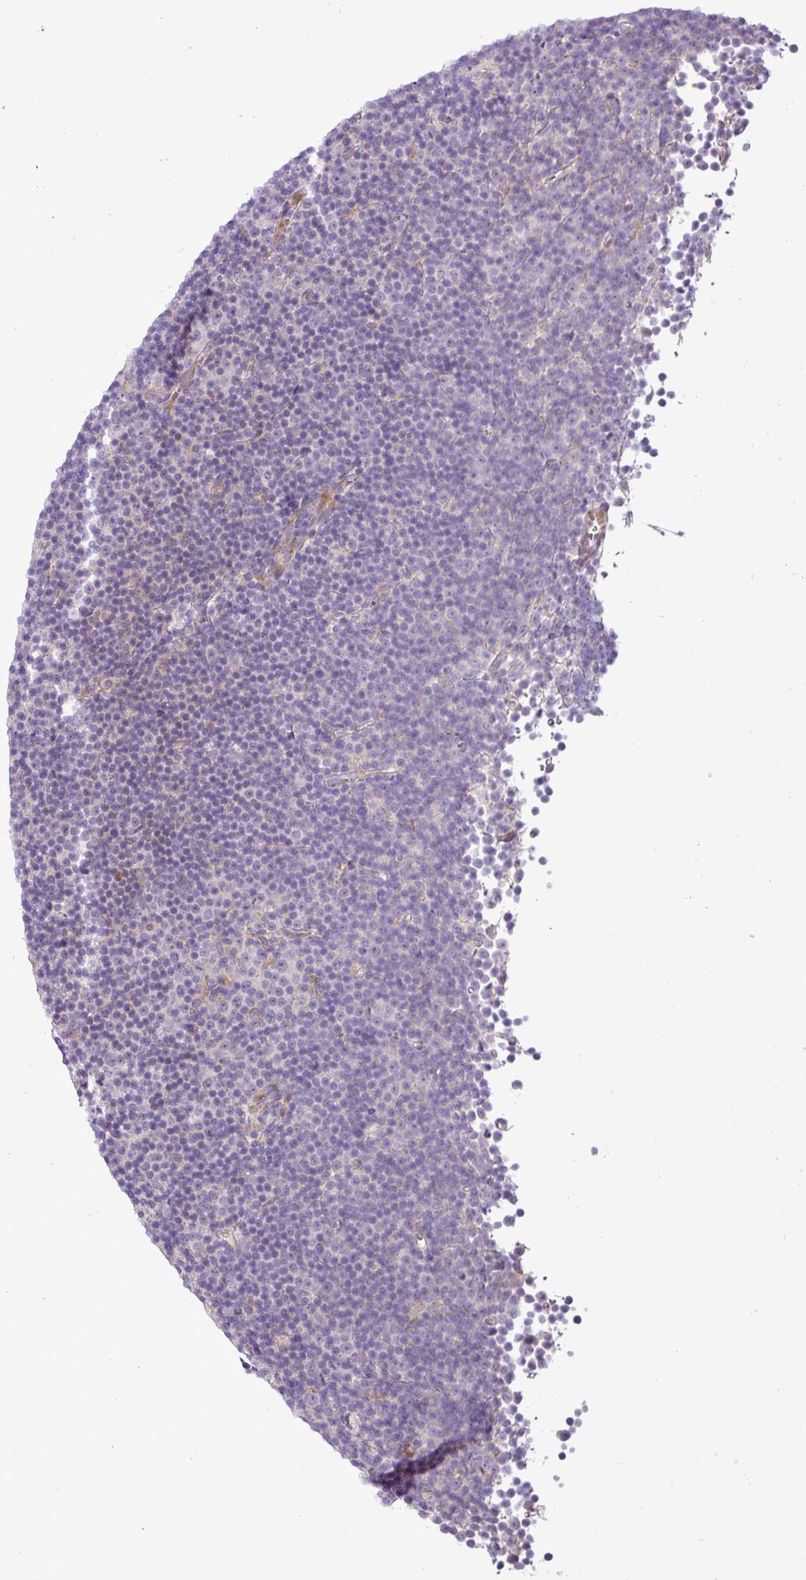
{"staining": {"intensity": "negative", "quantity": "none", "location": "none"}, "tissue": "lymphoma", "cell_type": "Tumor cells", "image_type": "cancer", "snomed": [{"axis": "morphology", "description": "Malignant lymphoma, non-Hodgkin's type, Low grade"}, {"axis": "topography", "description": "Lymph node"}], "caption": "Immunohistochemistry (IHC) micrograph of neoplastic tissue: malignant lymphoma, non-Hodgkin's type (low-grade) stained with DAB exhibits no significant protein staining in tumor cells.", "gene": "NBEAL2", "patient": {"sex": "female", "age": 67}}